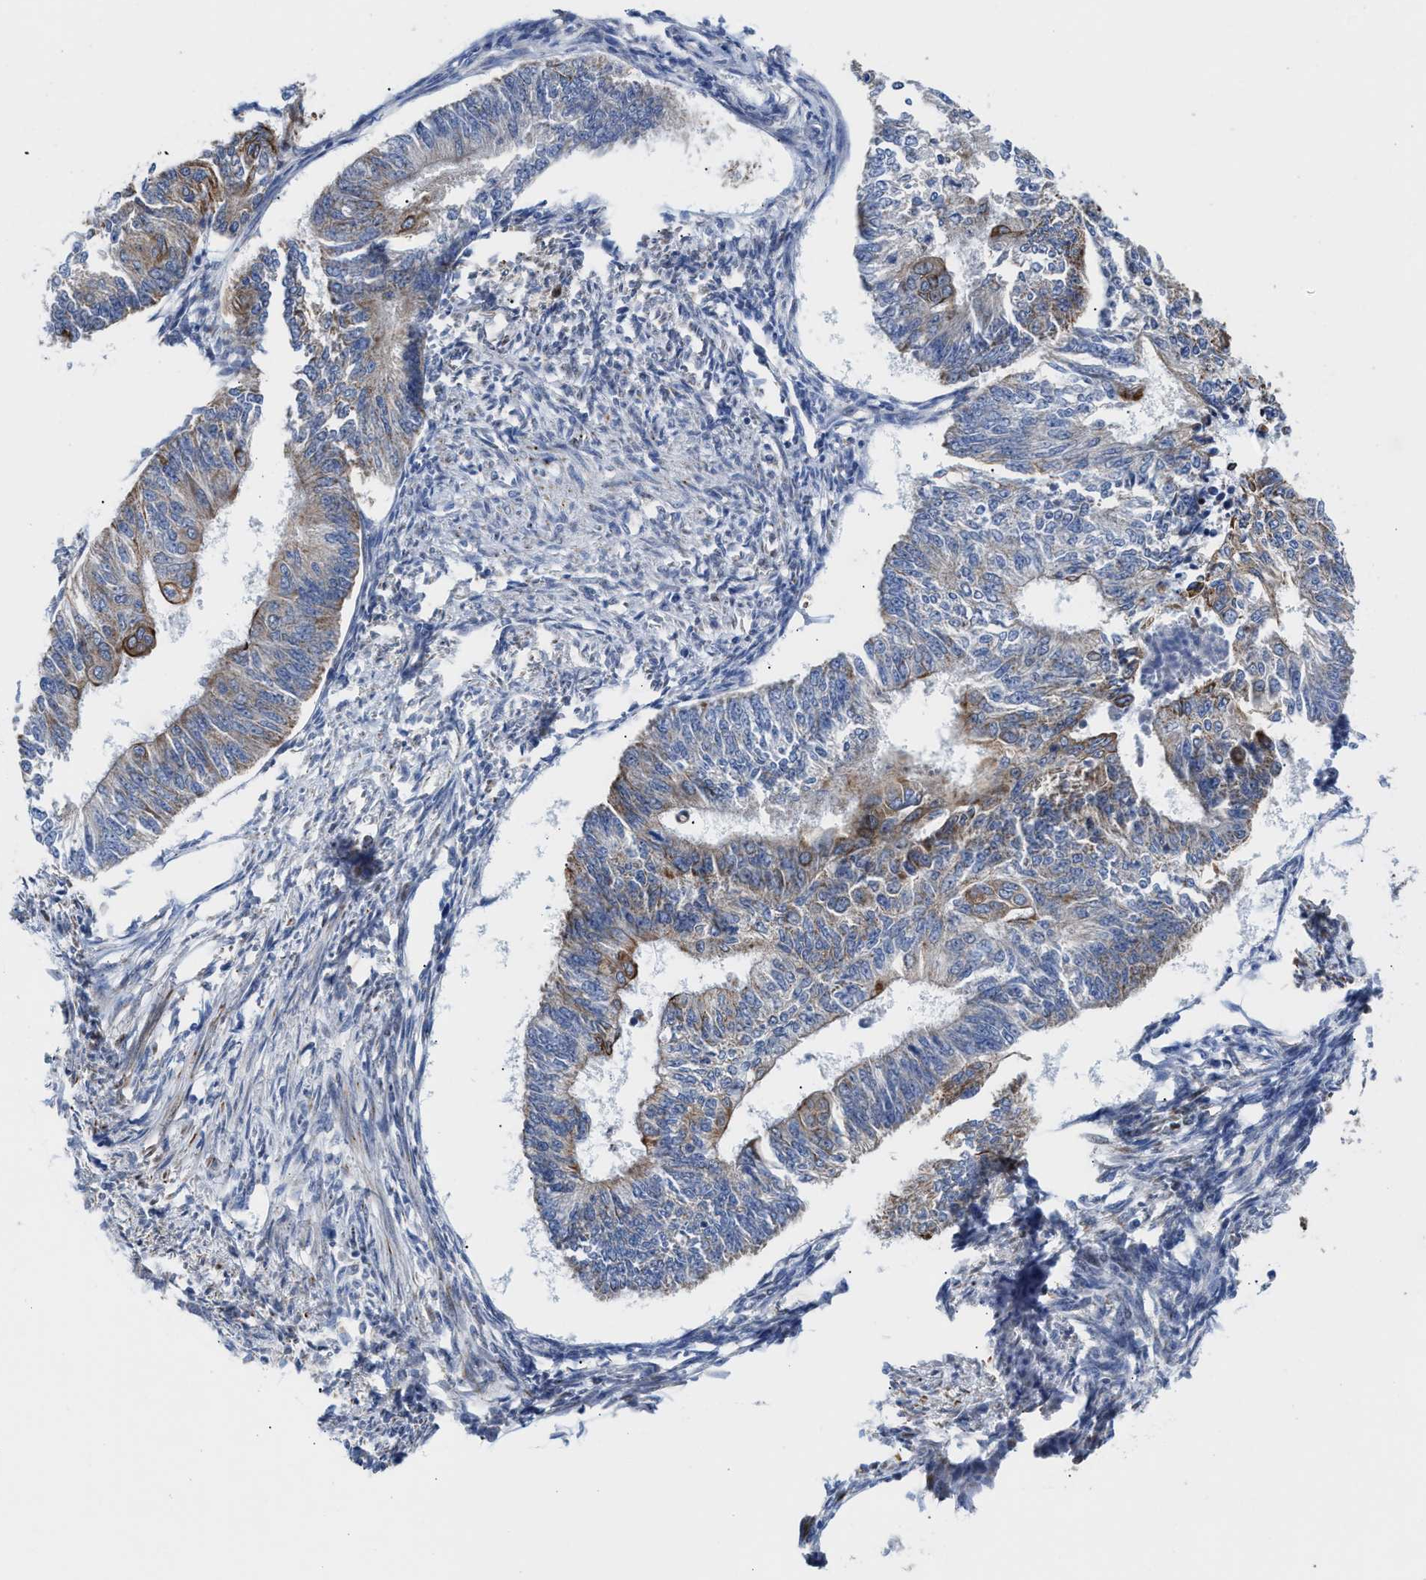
{"staining": {"intensity": "weak", "quantity": "<25%", "location": "cytoplasmic/membranous"}, "tissue": "endometrial cancer", "cell_type": "Tumor cells", "image_type": "cancer", "snomed": [{"axis": "morphology", "description": "Adenocarcinoma, NOS"}, {"axis": "topography", "description": "Endometrium"}], "caption": "IHC micrograph of human endometrial cancer (adenocarcinoma) stained for a protein (brown), which reveals no expression in tumor cells.", "gene": "JAG1", "patient": {"sex": "female", "age": 32}}